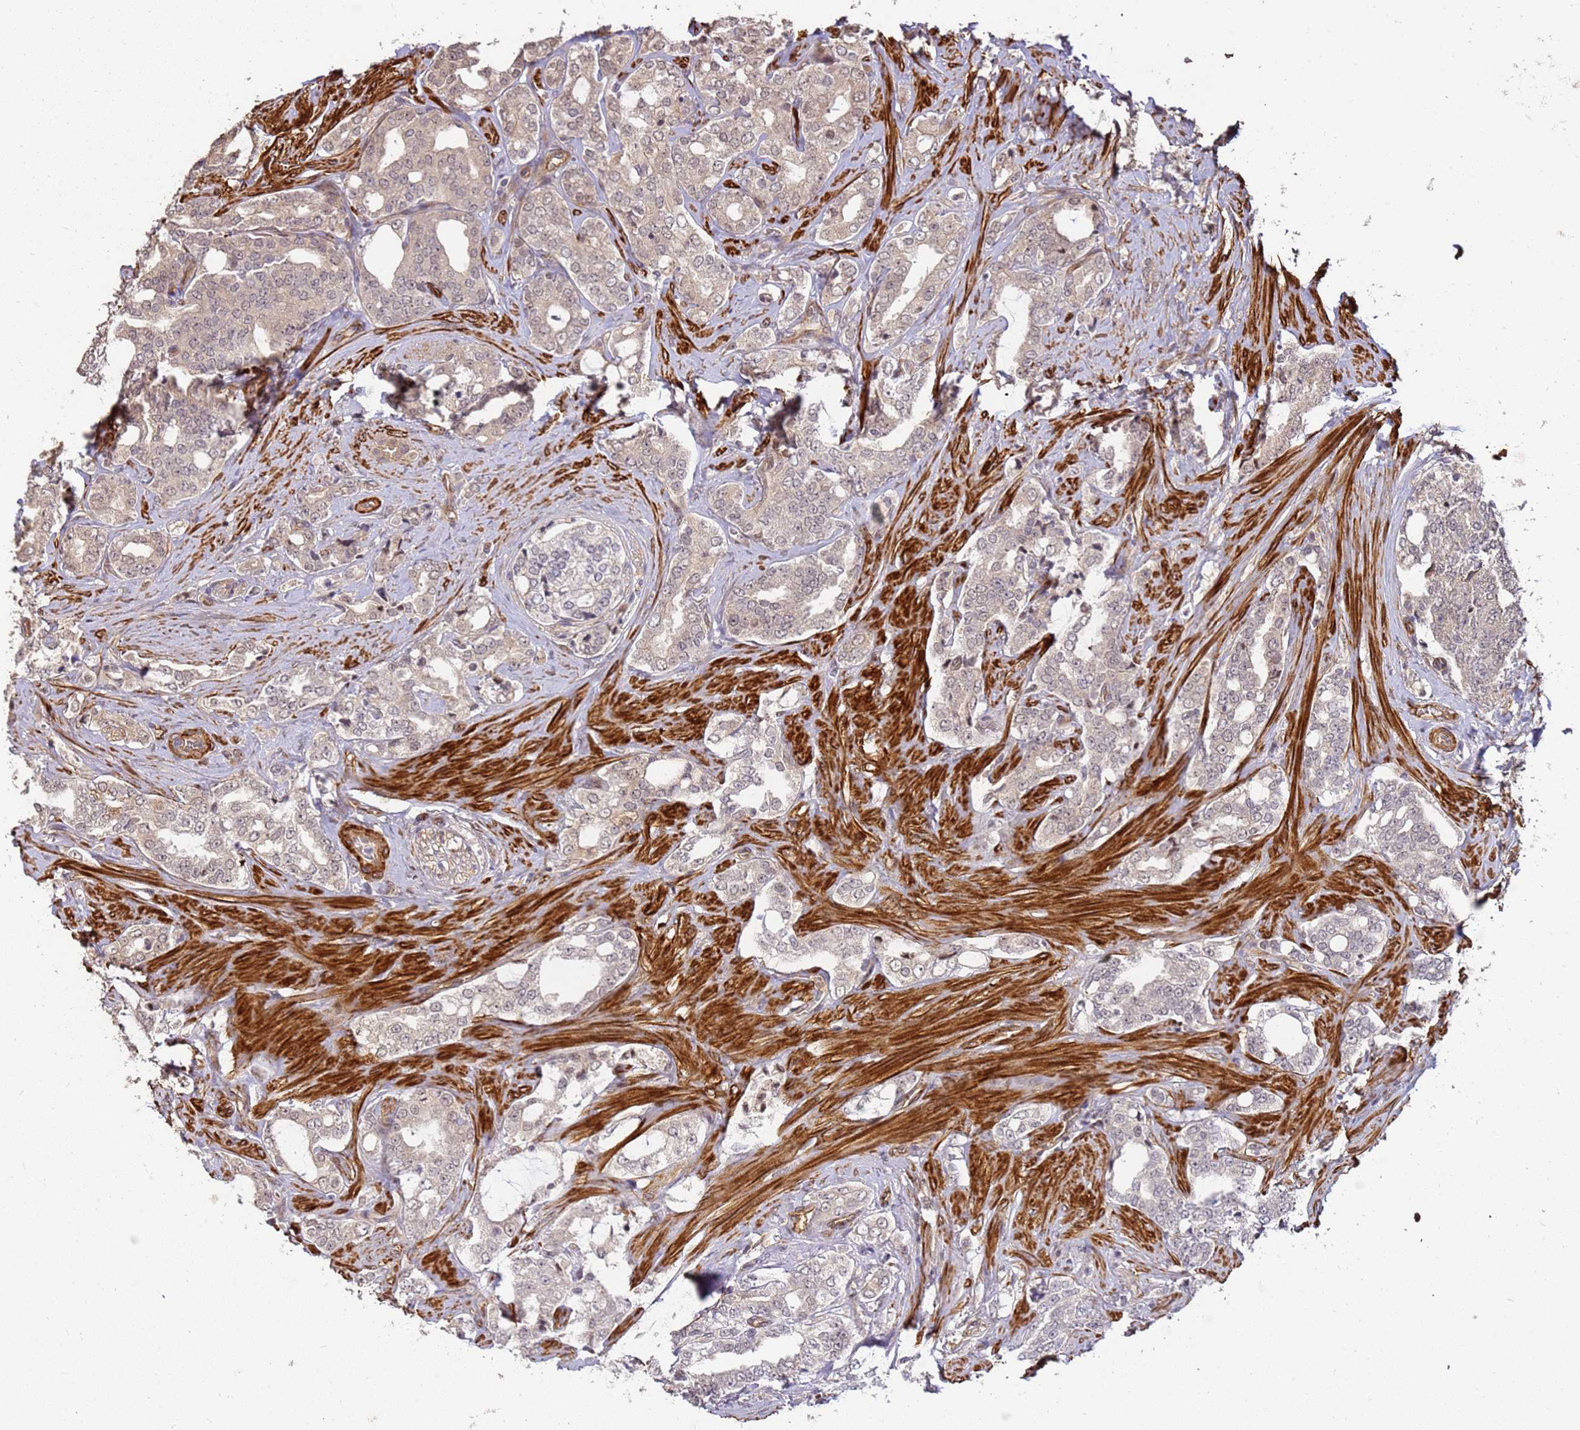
{"staining": {"intensity": "weak", "quantity": ">75%", "location": "cytoplasmic/membranous"}, "tissue": "prostate cancer", "cell_type": "Tumor cells", "image_type": "cancer", "snomed": [{"axis": "morphology", "description": "Adenocarcinoma, High grade"}, {"axis": "topography", "description": "Prostate"}], "caption": "Weak cytoplasmic/membranous staining for a protein is identified in approximately >75% of tumor cells of high-grade adenocarcinoma (prostate) using immunohistochemistry (IHC).", "gene": "ST18", "patient": {"sex": "male", "age": 64}}